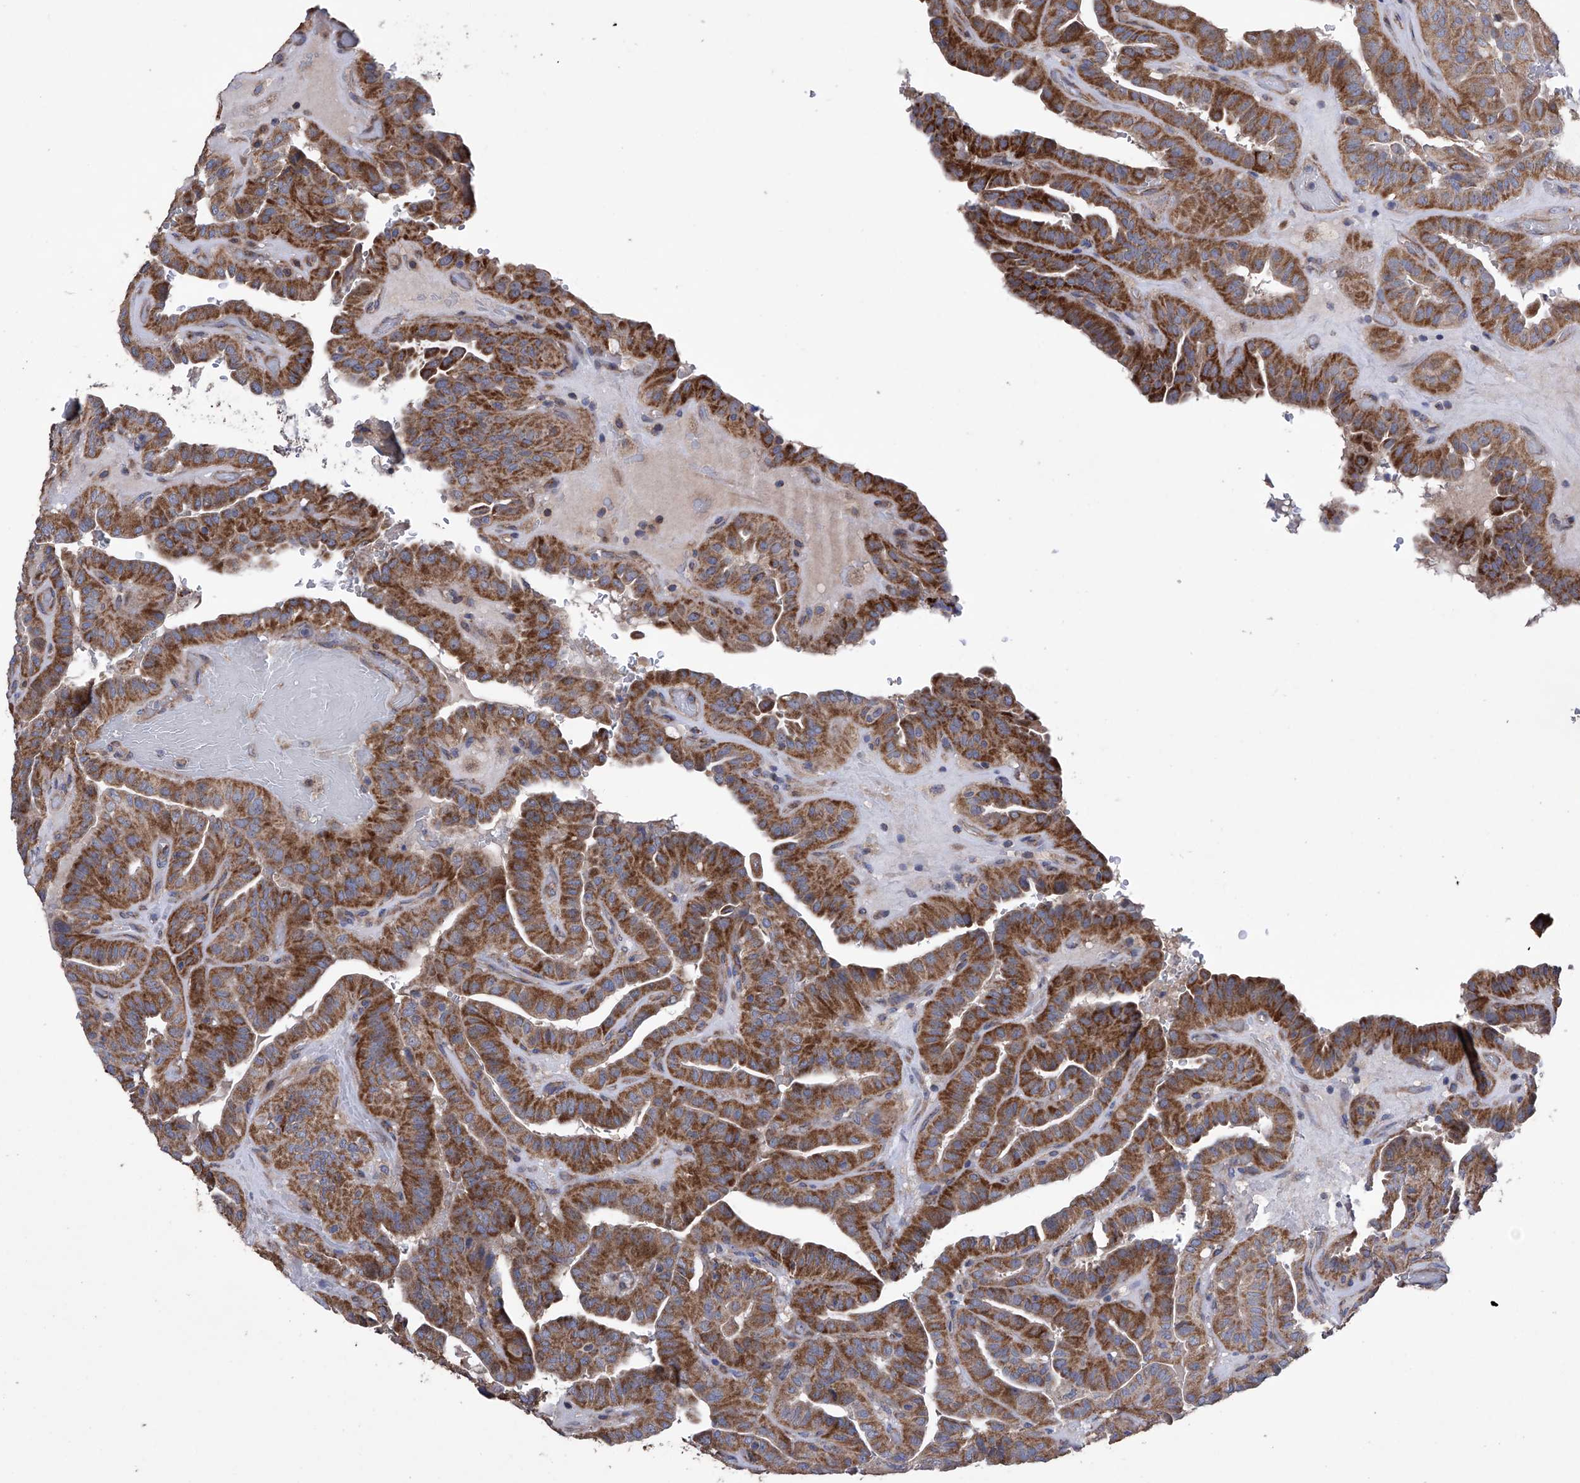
{"staining": {"intensity": "strong", "quantity": ">75%", "location": "cytoplasmic/membranous"}, "tissue": "thyroid cancer", "cell_type": "Tumor cells", "image_type": "cancer", "snomed": [{"axis": "morphology", "description": "Papillary adenocarcinoma, NOS"}, {"axis": "topography", "description": "Thyroid gland"}], "caption": "Immunohistochemistry (IHC) micrograph of thyroid cancer stained for a protein (brown), which exhibits high levels of strong cytoplasmic/membranous expression in approximately >75% of tumor cells.", "gene": "EFCAB2", "patient": {"sex": "male", "age": 77}}